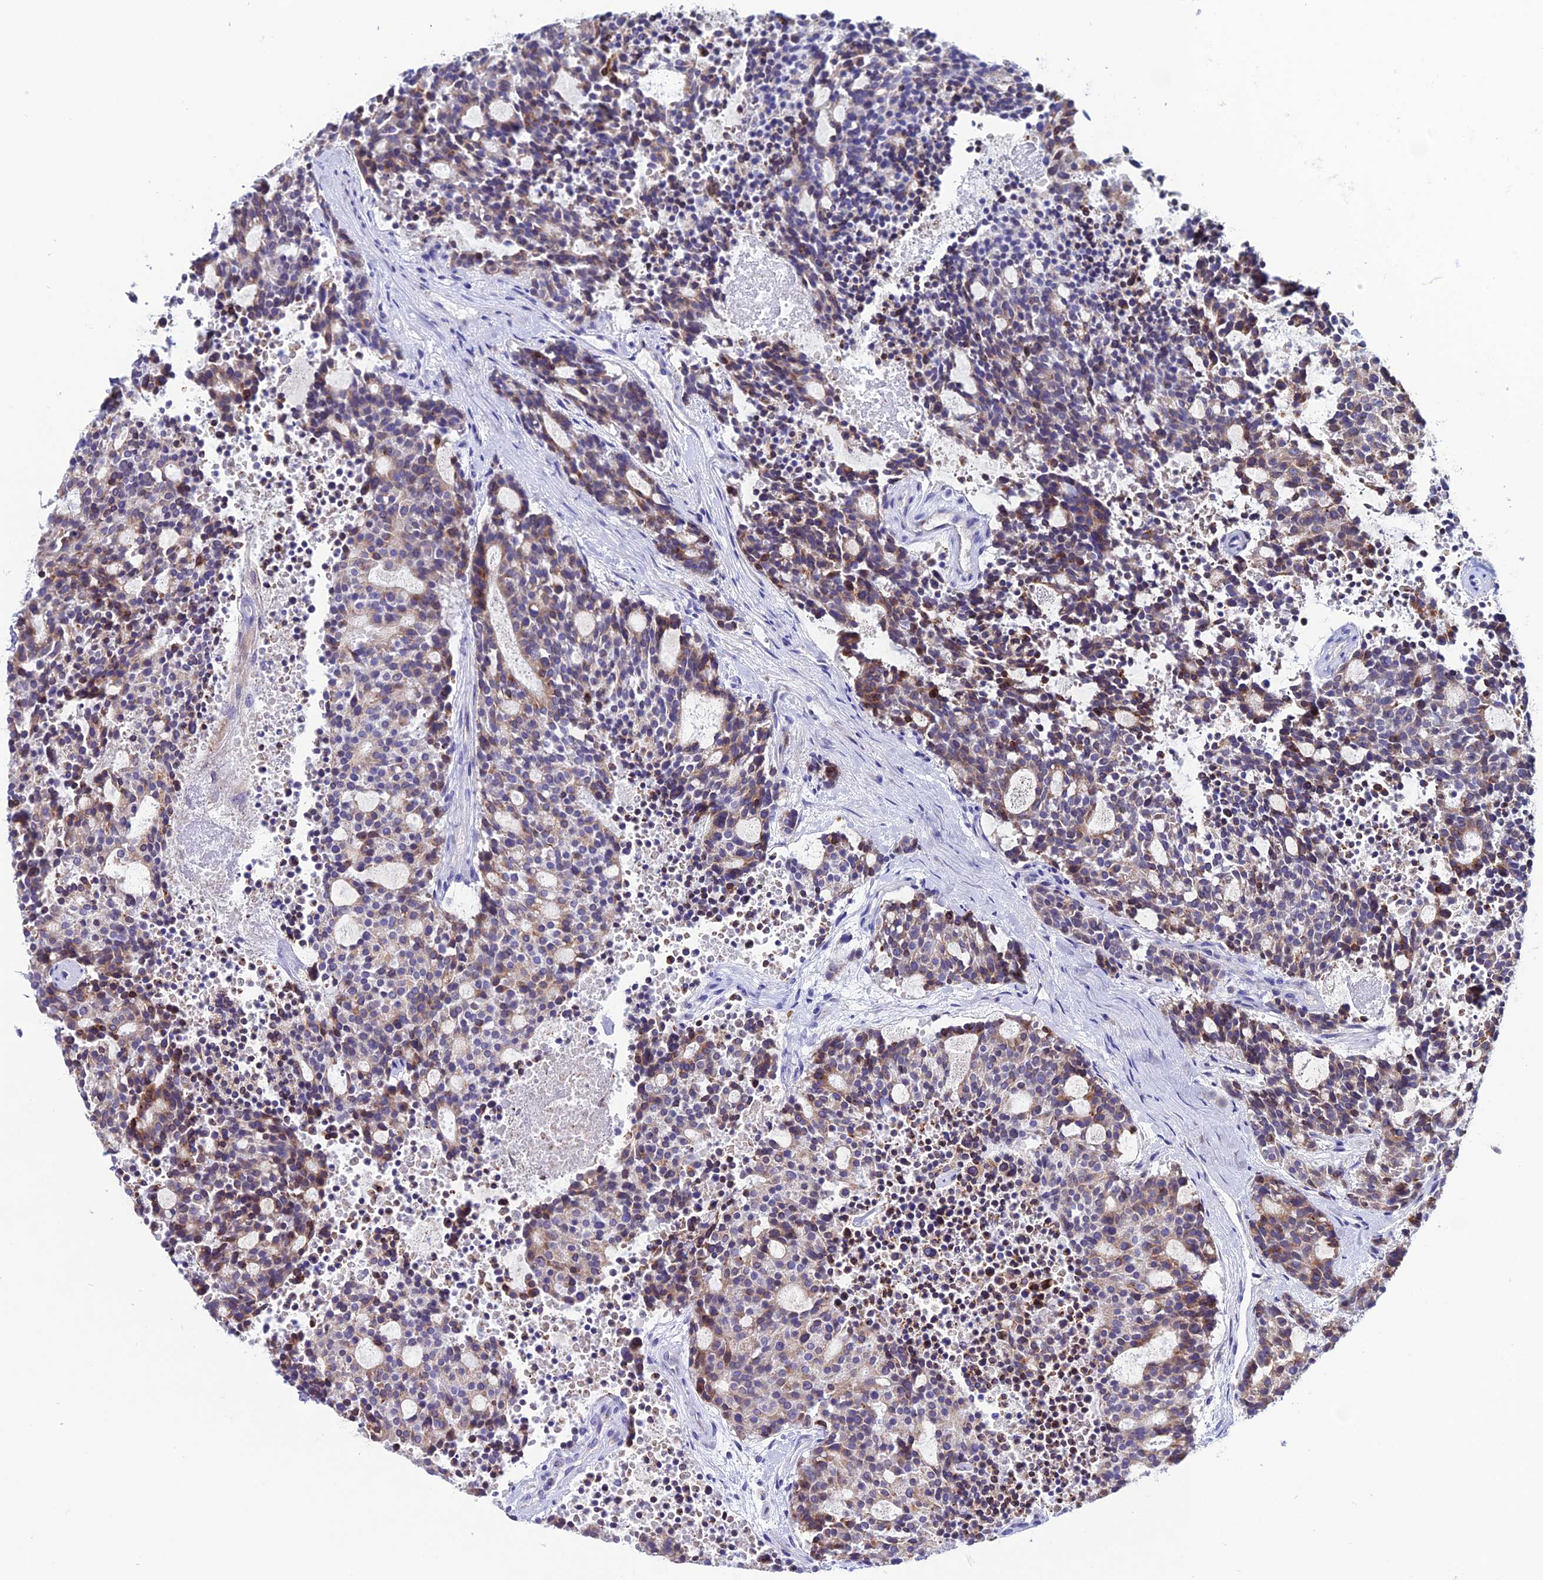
{"staining": {"intensity": "moderate", "quantity": "25%-75%", "location": "cytoplasmic/membranous"}, "tissue": "carcinoid", "cell_type": "Tumor cells", "image_type": "cancer", "snomed": [{"axis": "morphology", "description": "Carcinoid, malignant, NOS"}, {"axis": "topography", "description": "Pancreas"}], "caption": "Immunohistochemistry (IHC) of human carcinoid reveals medium levels of moderate cytoplasmic/membranous positivity in approximately 25%-75% of tumor cells.", "gene": "OR51Q1", "patient": {"sex": "female", "age": 54}}